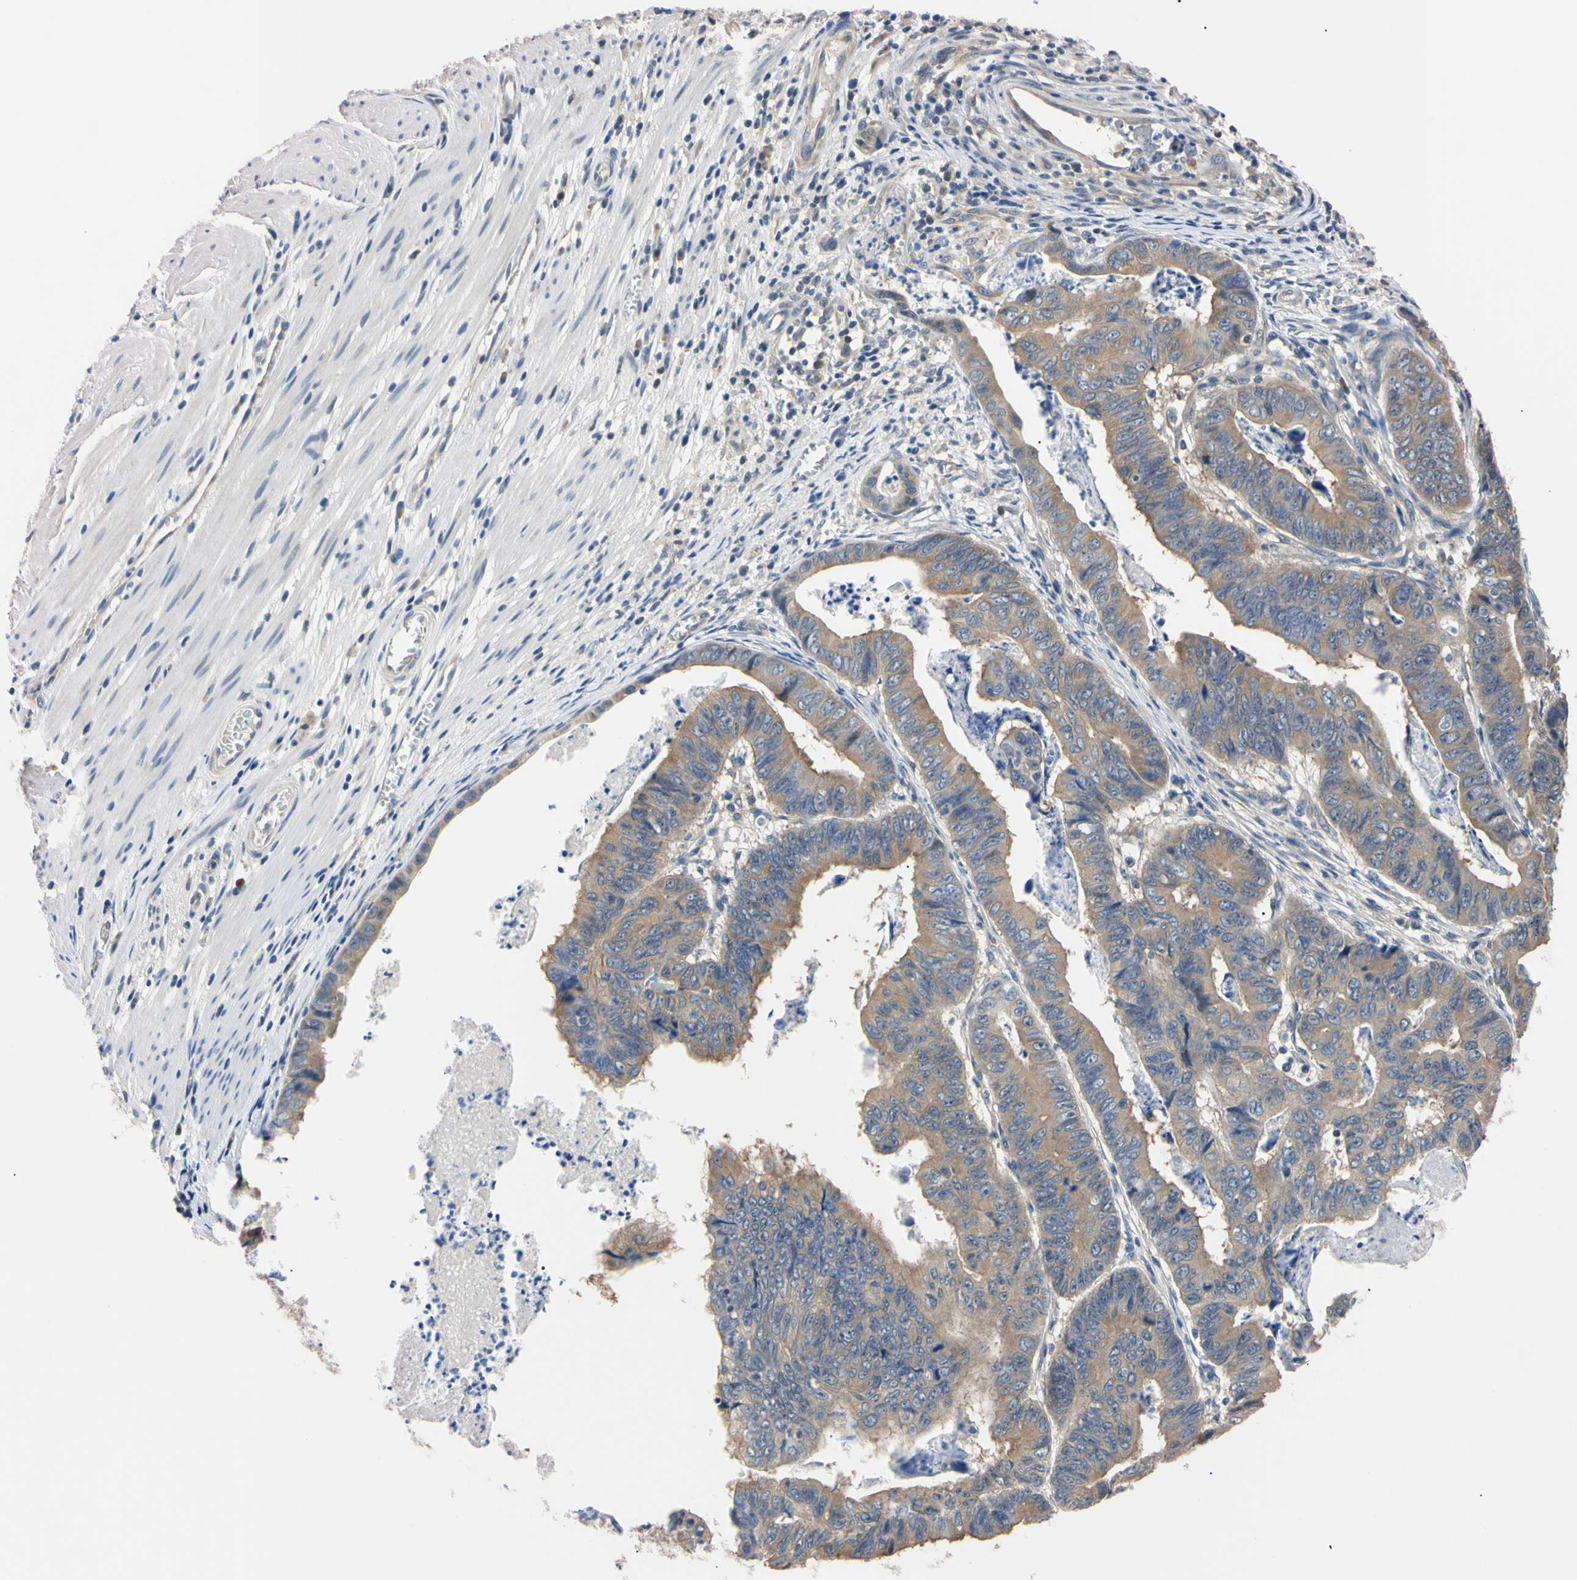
{"staining": {"intensity": "moderate", "quantity": "25%-75%", "location": "cytoplasmic/membranous"}, "tissue": "stomach cancer", "cell_type": "Tumor cells", "image_type": "cancer", "snomed": [{"axis": "morphology", "description": "Adenocarcinoma, NOS"}, {"axis": "topography", "description": "Stomach, lower"}], "caption": "Immunohistochemistry (IHC) of stomach cancer (adenocarcinoma) exhibits medium levels of moderate cytoplasmic/membranous staining in approximately 25%-75% of tumor cells. (DAB IHC with brightfield microscopy, high magnification).", "gene": "RARS1", "patient": {"sex": "male", "age": 77}}